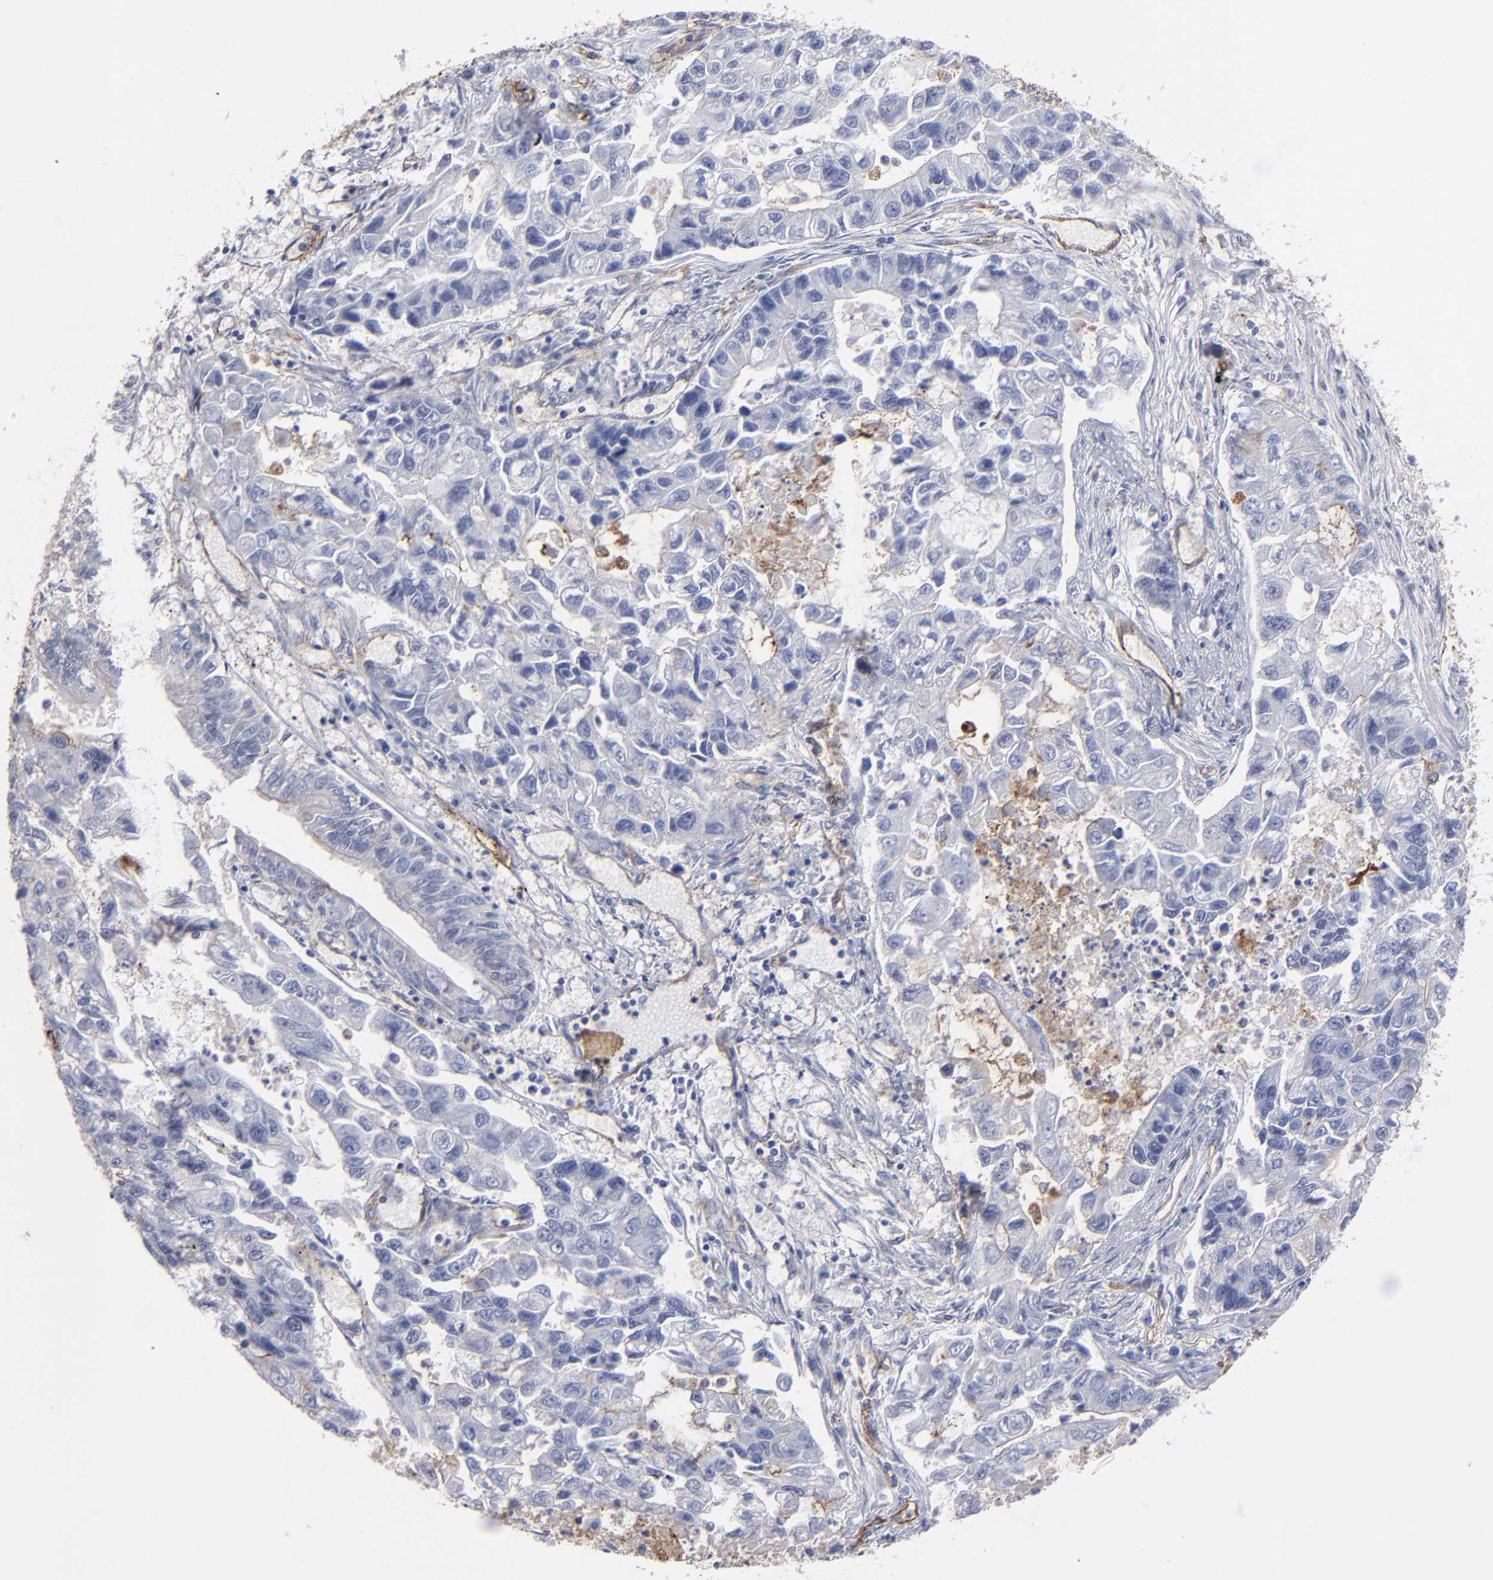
{"staining": {"intensity": "moderate", "quantity": "<25%", "location": "cytoplasmic/membranous"}, "tissue": "lung cancer", "cell_type": "Tumor cells", "image_type": "cancer", "snomed": [{"axis": "morphology", "description": "Adenocarcinoma, NOS"}, {"axis": "topography", "description": "Lung"}], "caption": "This photomicrograph displays lung adenocarcinoma stained with immunohistochemistry (IHC) to label a protein in brown. The cytoplasmic/membranous of tumor cells show moderate positivity for the protein. Nuclei are counter-stained blue.", "gene": "TM4SF1", "patient": {"sex": "female", "age": 51}}